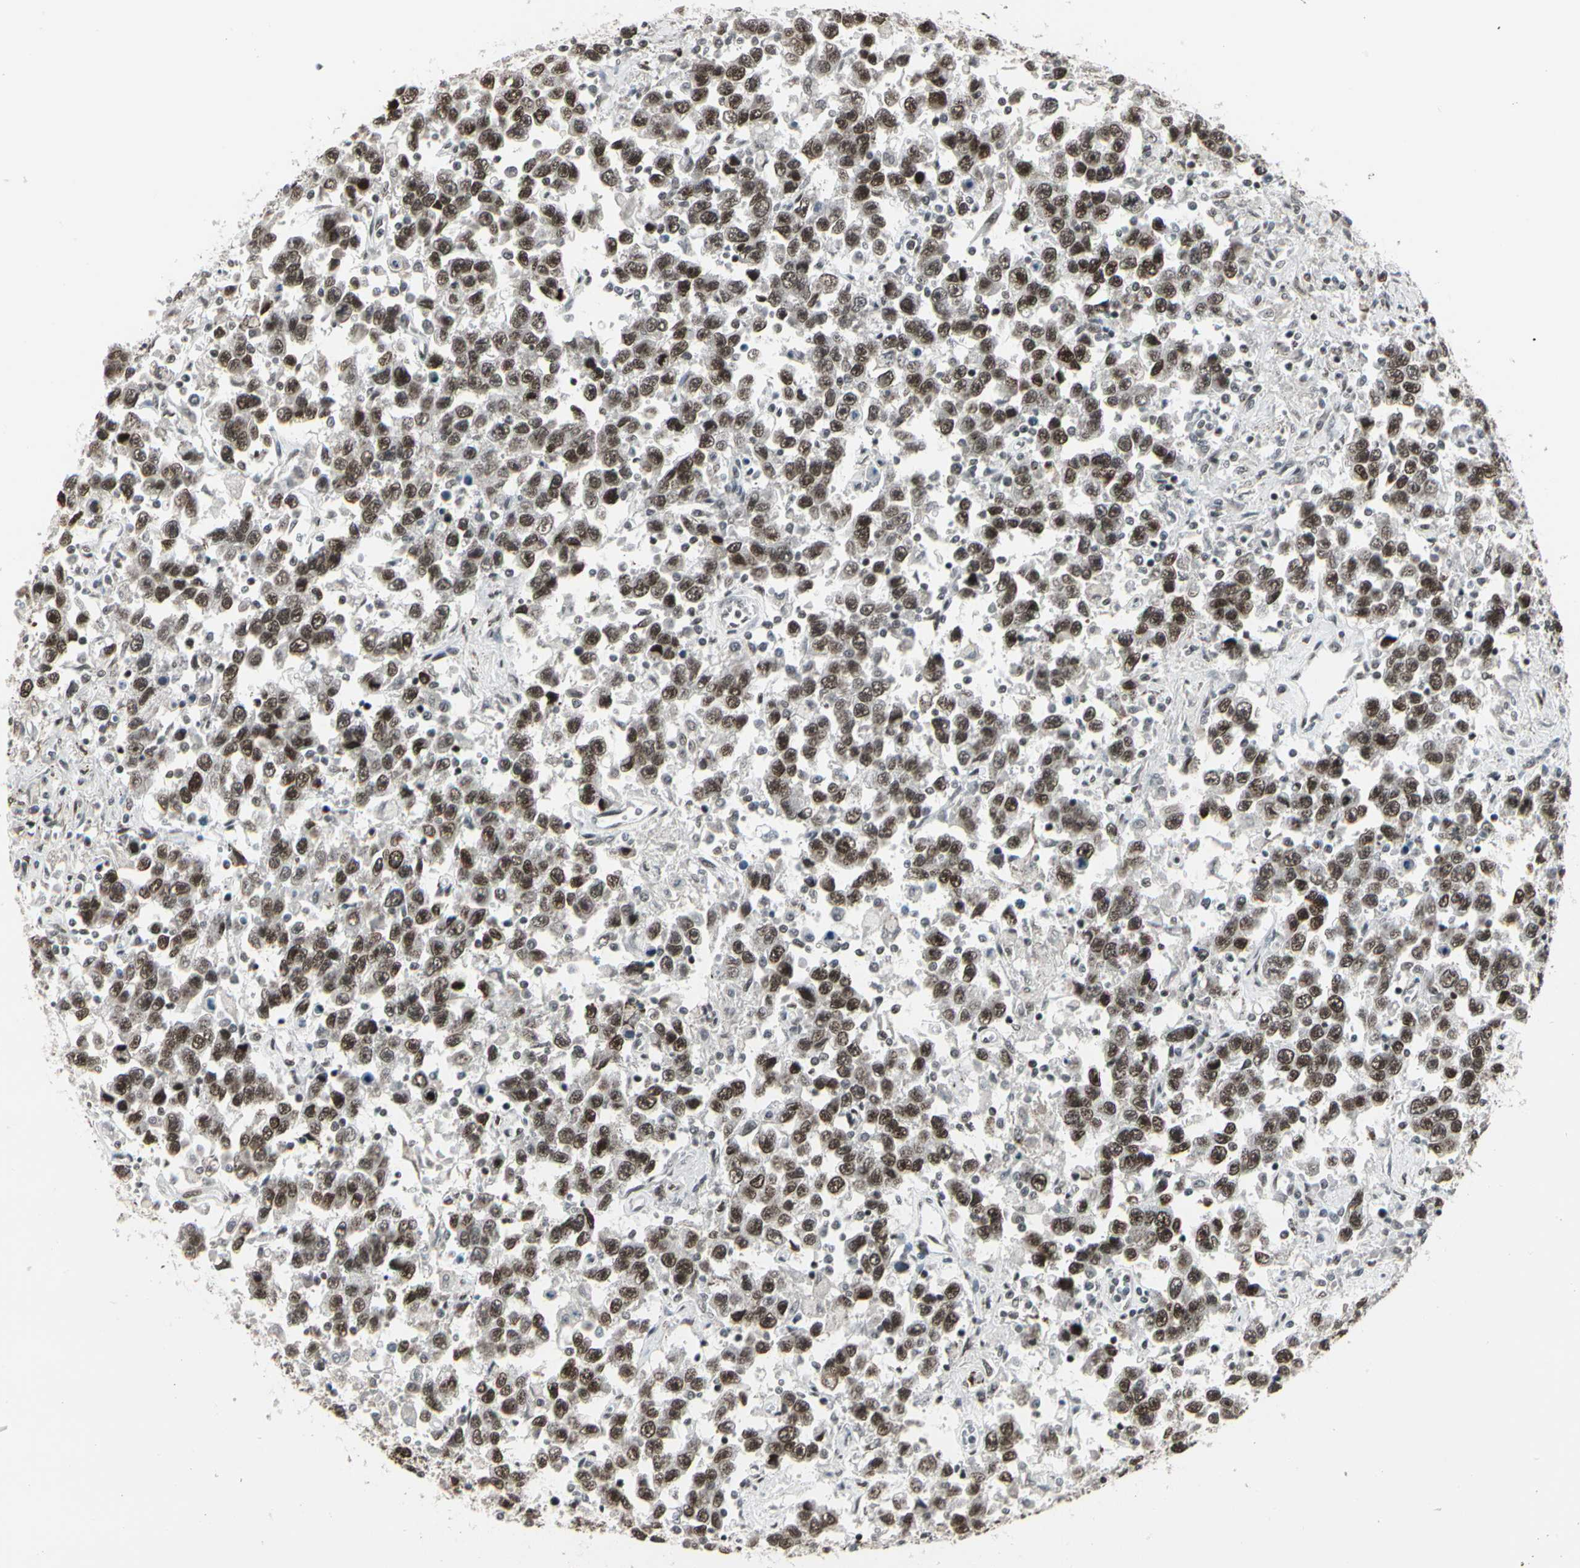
{"staining": {"intensity": "strong", "quantity": ">75%", "location": "nuclear"}, "tissue": "testis cancer", "cell_type": "Tumor cells", "image_type": "cancer", "snomed": [{"axis": "morphology", "description": "Seminoma, NOS"}, {"axis": "topography", "description": "Testis"}], "caption": "Immunohistochemical staining of testis cancer (seminoma) demonstrates strong nuclear protein expression in about >75% of tumor cells.", "gene": "HMG20A", "patient": {"sex": "male", "age": 41}}